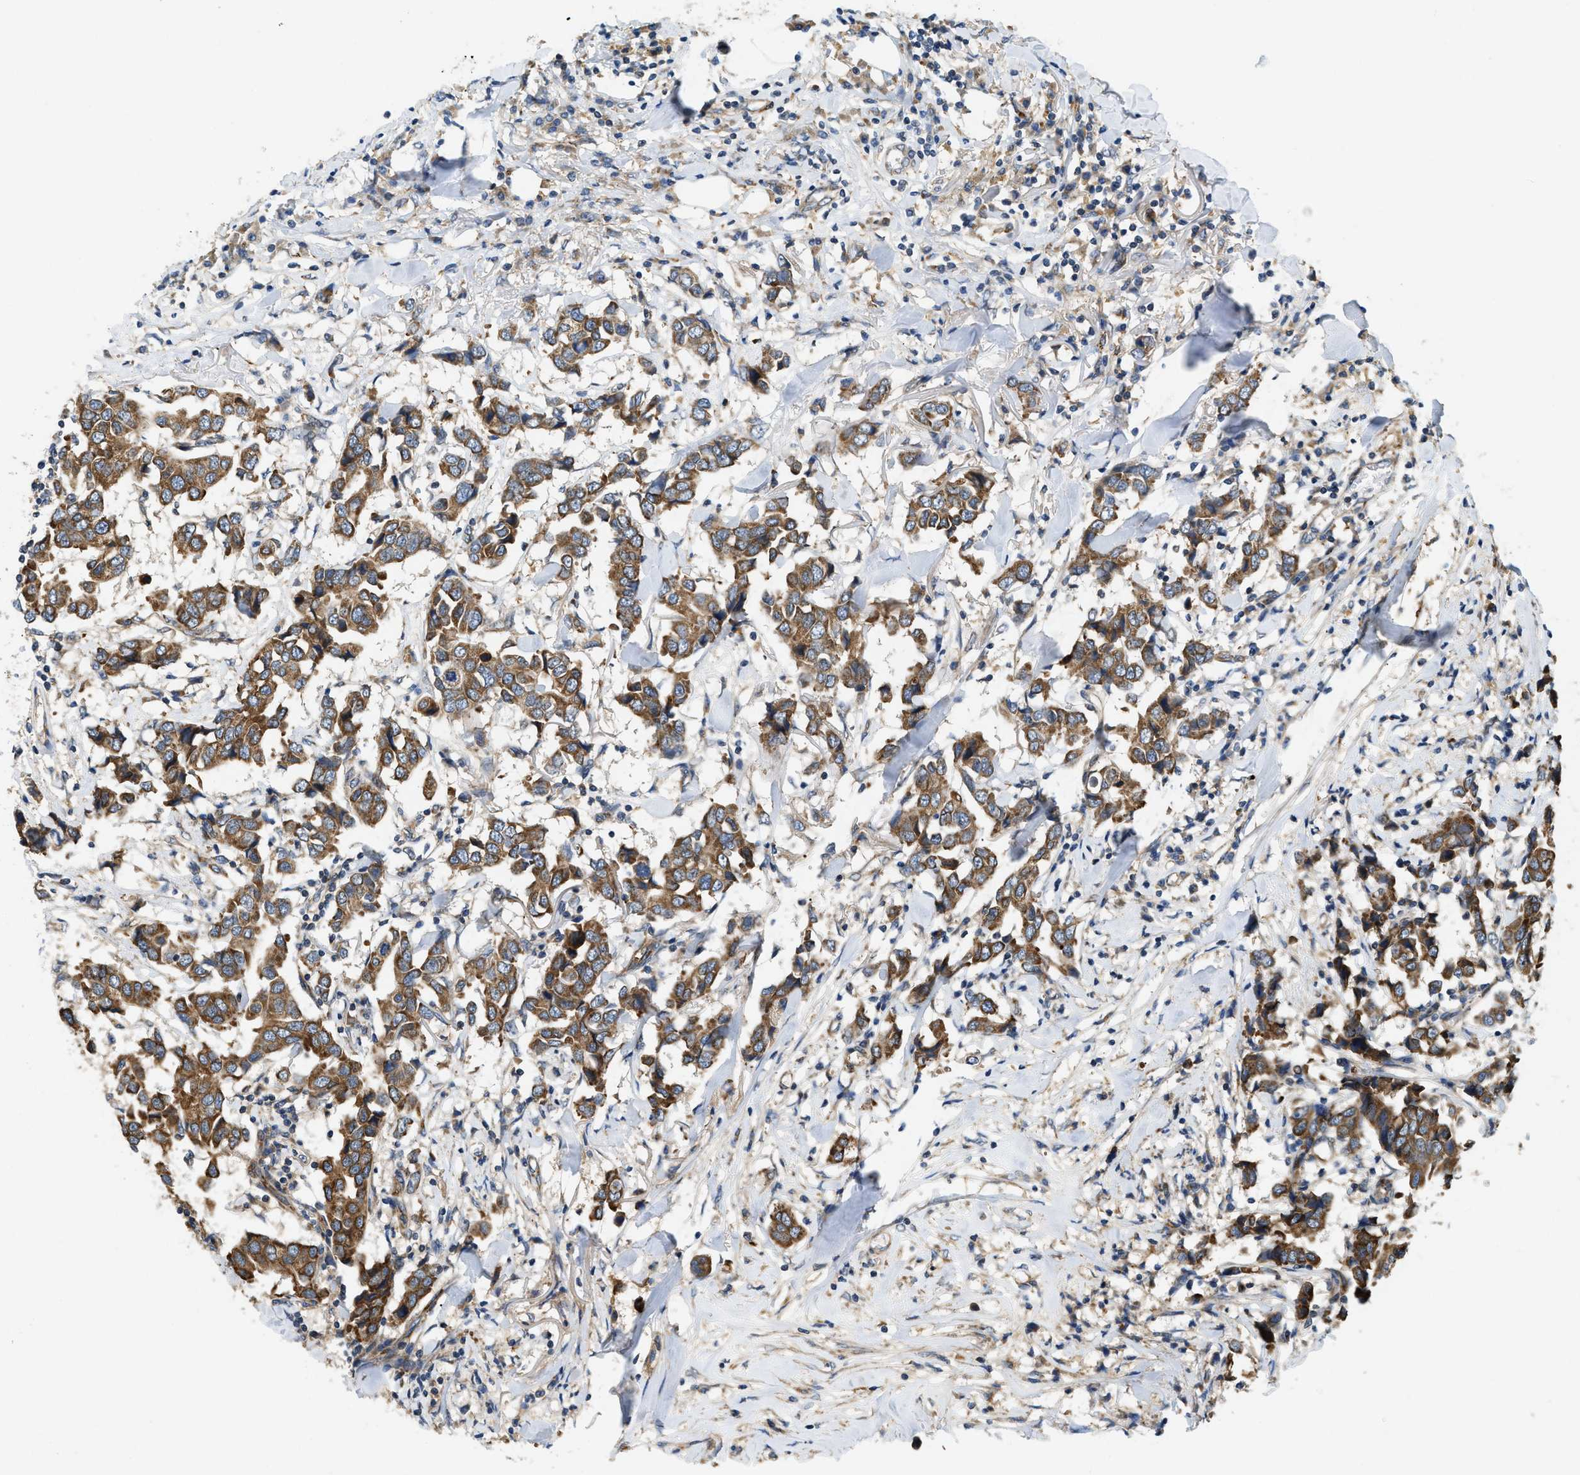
{"staining": {"intensity": "moderate", "quantity": ">75%", "location": "cytoplasmic/membranous"}, "tissue": "breast cancer", "cell_type": "Tumor cells", "image_type": "cancer", "snomed": [{"axis": "morphology", "description": "Duct carcinoma"}, {"axis": "topography", "description": "Breast"}], "caption": "Human breast cancer stained for a protein (brown) exhibits moderate cytoplasmic/membranous positive expression in about >75% of tumor cells.", "gene": "ZNF599", "patient": {"sex": "female", "age": 80}}